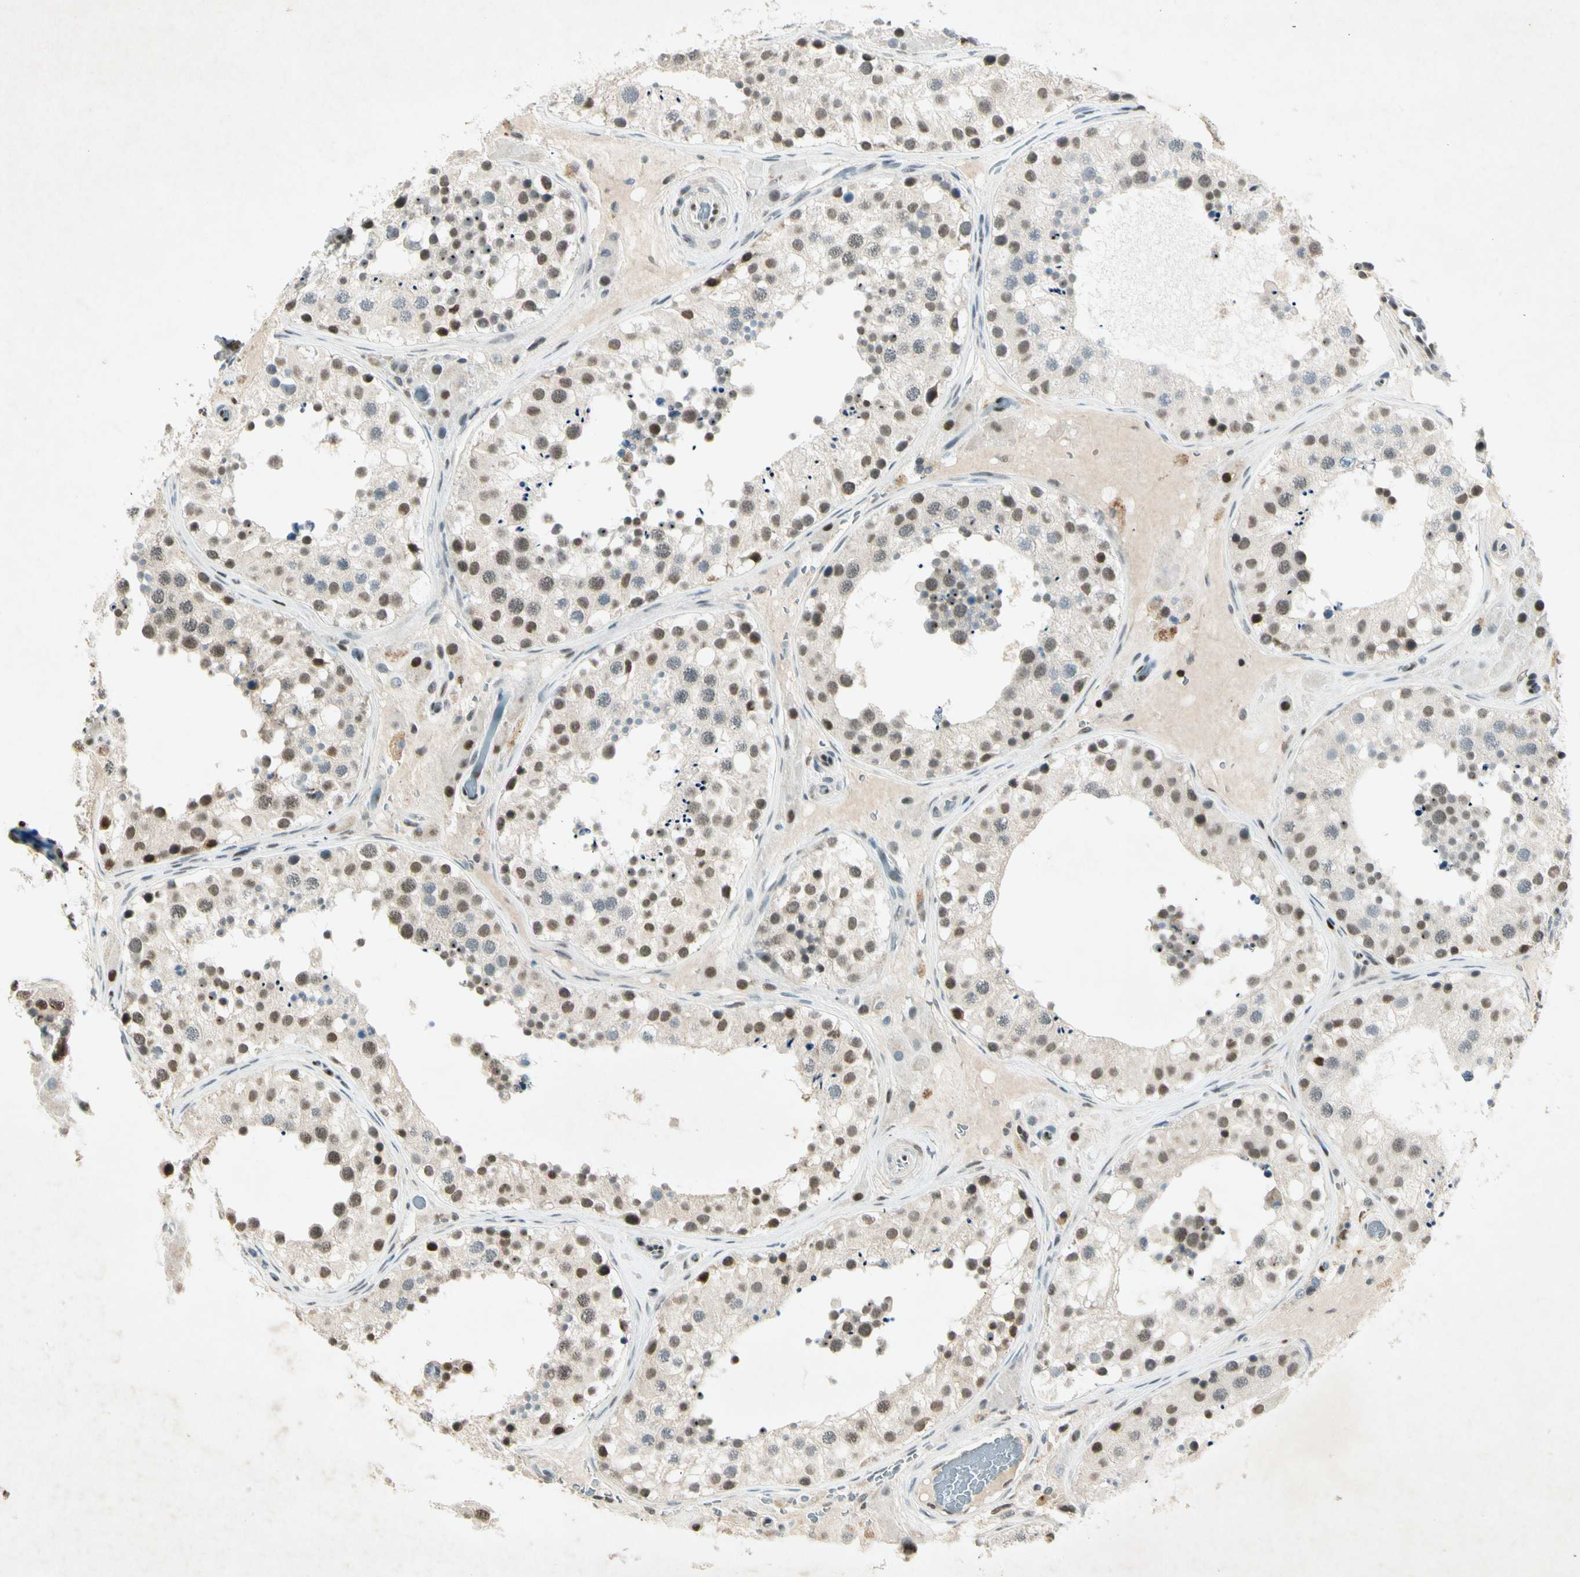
{"staining": {"intensity": "strong", "quantity": "<25%", "location": "nuclear"}, "tissue": "testis", "cell_type": "Cells in seminiferous ducts", "image_type": "normal", "snomed": [{"axis": "morphology", "description": "Normal tissue, NOS"}, {"axis": "topography", "description": "Testis"}], "caption": "Immunohistochemical staining of benign testis reveals <25% levels of strong nuclear protein positivity in about <25% of cells in seminiferous ducts.", "gene": "RNF43", "patient": {"sex": "male", "age": 26}}